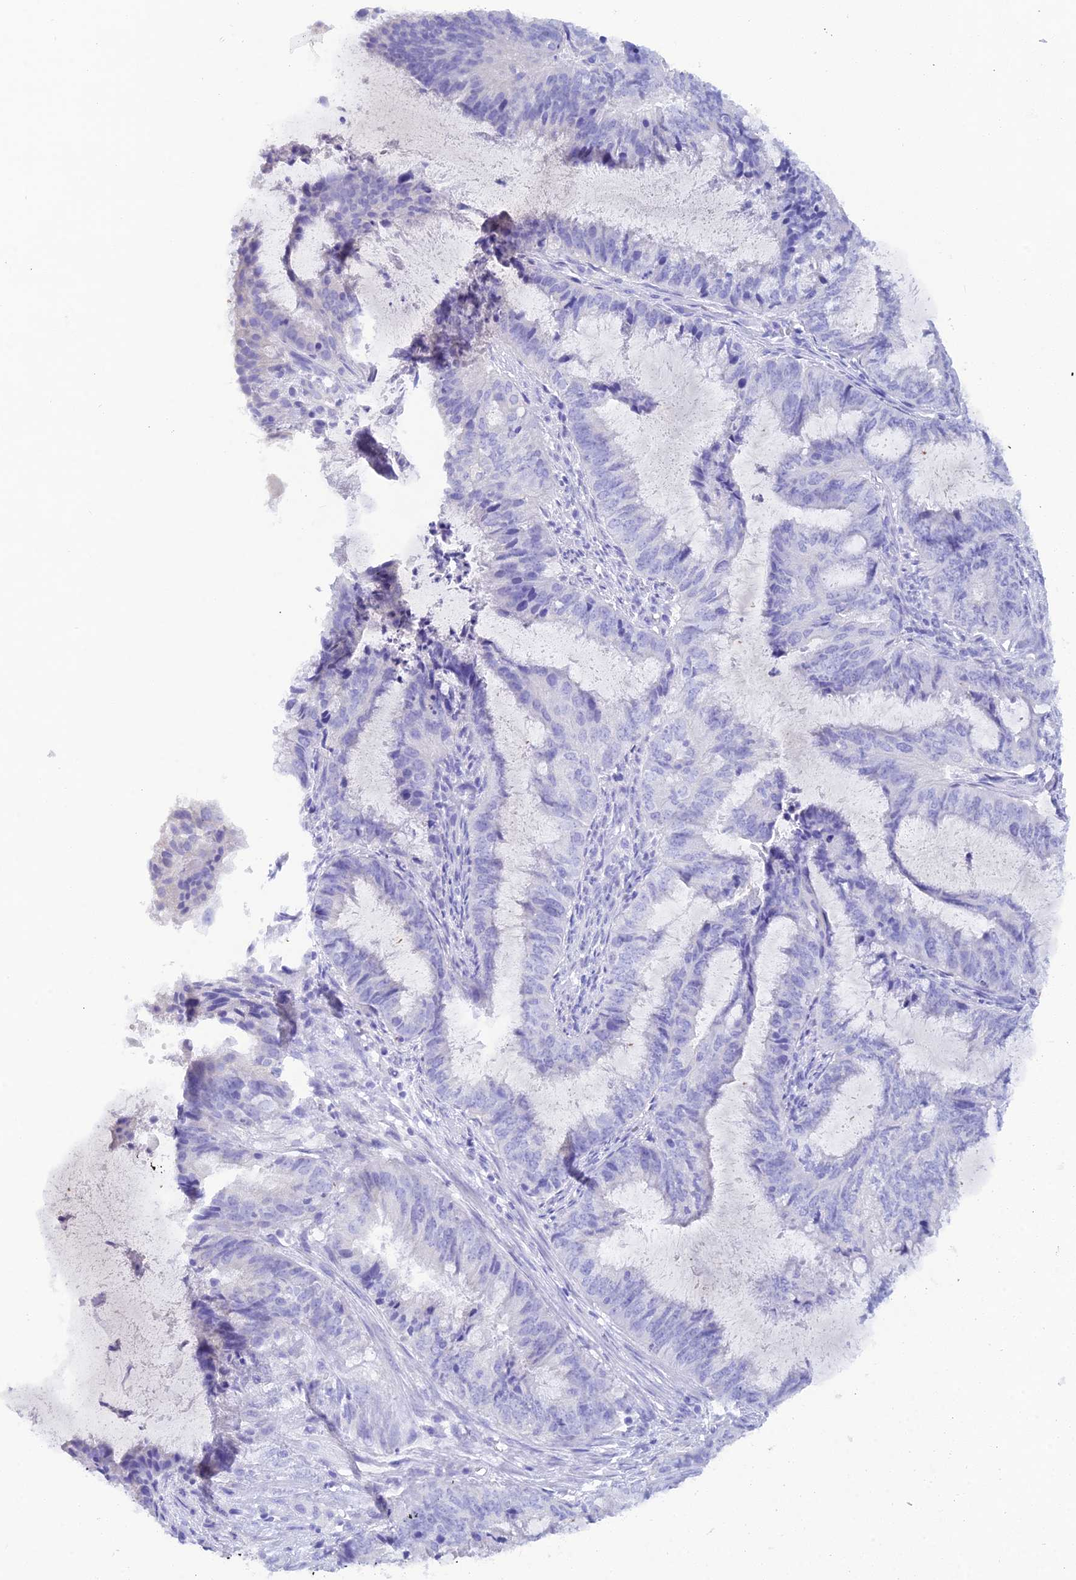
{"staining": {"intensity": "negative", "quantity": "none", "location": "none"}, "tissue": "endometrial cancer", "cell_type": "Tumor cells", "image_type": "cancer", "snomed": [{"axis": "morphology", "description": "Adenocarcinoma, NOS"}, {"axis": "topography", "description": "Endometrium"}], "caption": "High power microscopy histopathology image of an immunohistochemistry micrograph of endometrial adenocarcinoma, revealing no significant staining in tumor cells. Nuclei are stained in blue.", "gene": "REG1A", "patient": {"sex": "female", "age": 51}}